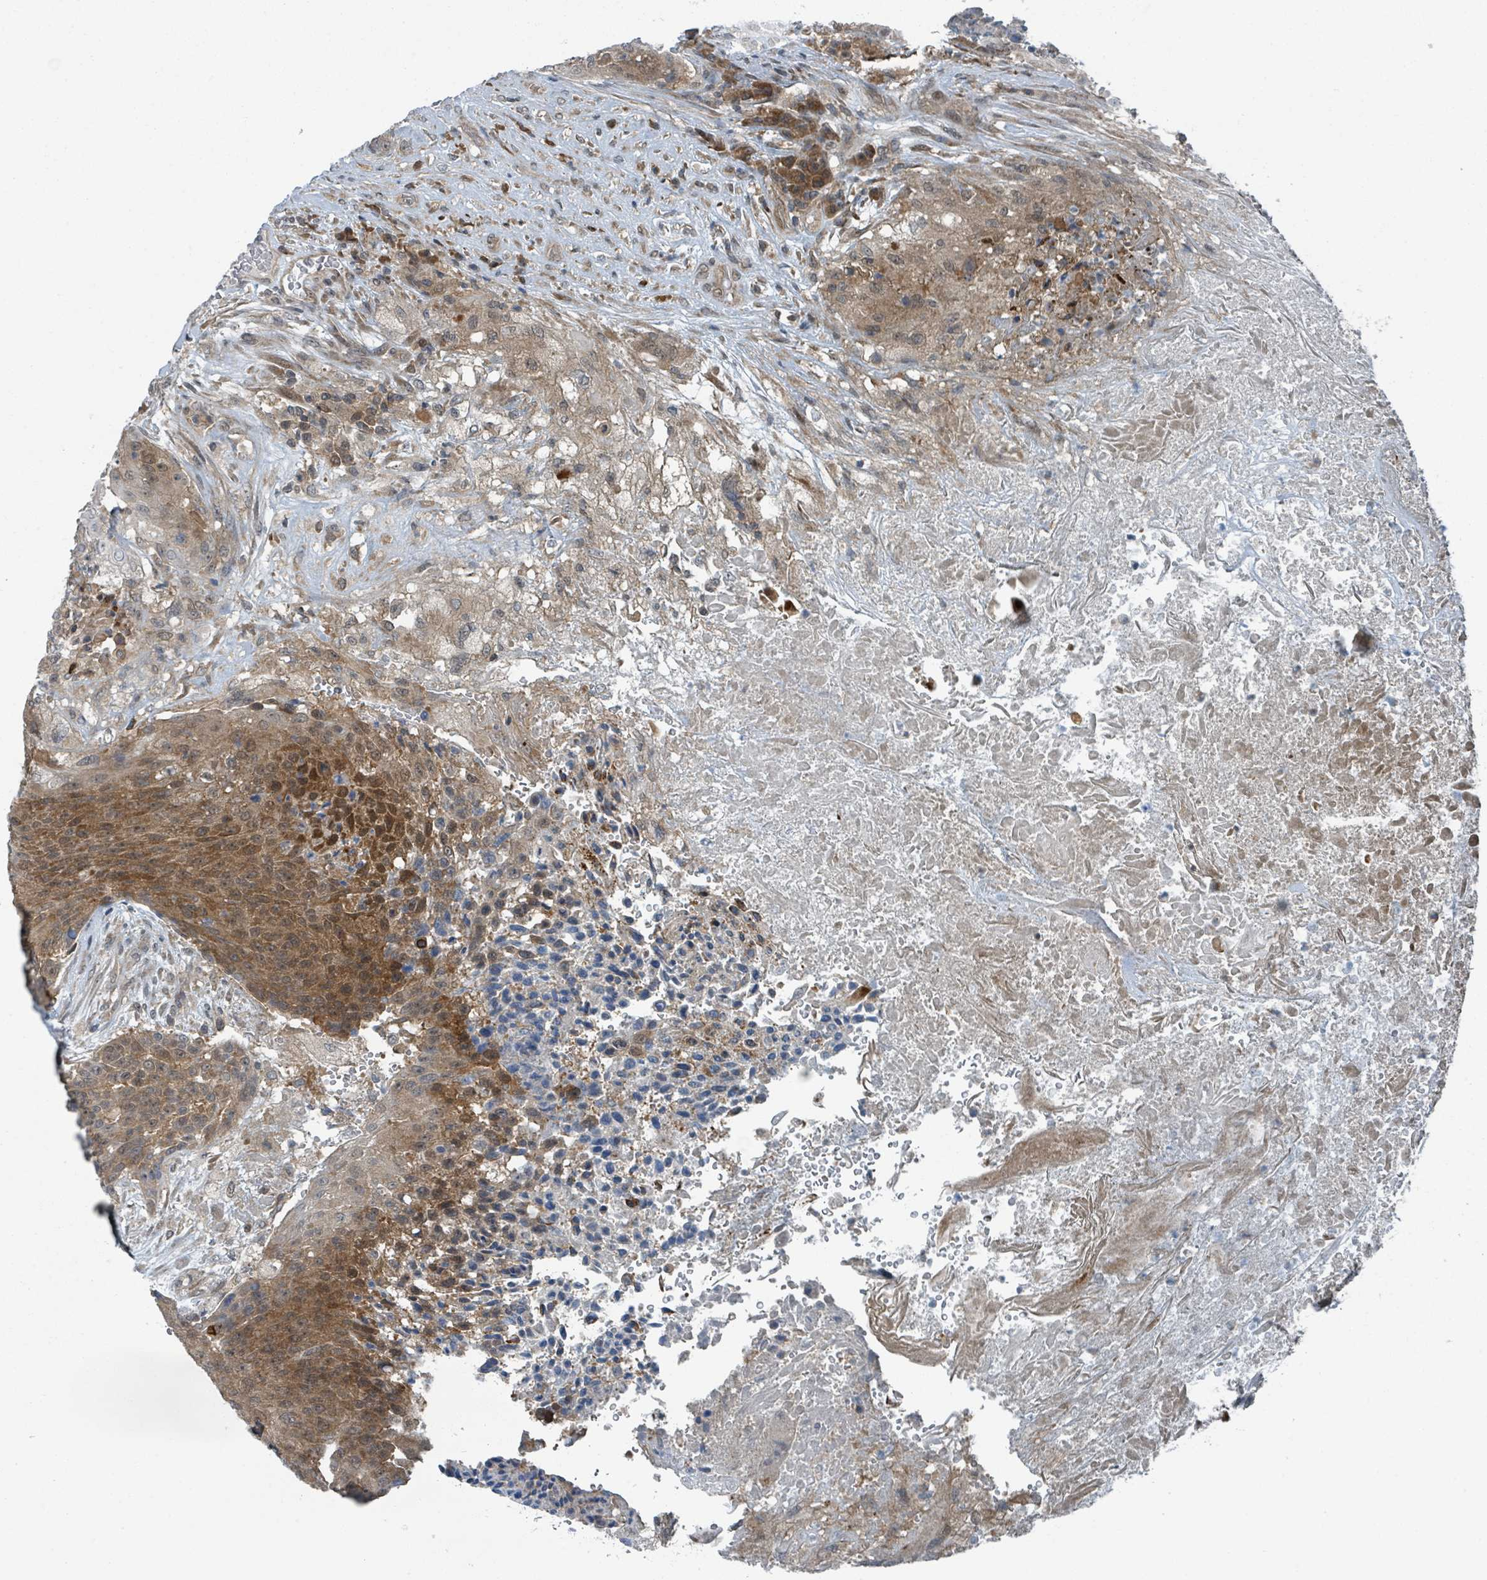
{"staining": {"intensity": "moderate", "quantity": ">75%", "location": "cytoplasmic/membranous,nuclear"}, "tissue": "urothelial cancer", "cell_type": "Tumor cells", "image_type": "cancer", "snomed": [{"axis": "morphology", "description": "Urothelial carcinoma, High grade"}, {"axis": "topography", "description": "Urinary bladder"}], "caption": "This histopathology image exhibits urothelial cancer stained with immunohistochemistry to label a protein in brown. The cytoplasmic/membranous and nuclear of tumor cells show moderate positivity for the protein. Nuclei are counter-stained blue.", "gene": "GOLGA7", "patient": {"sex": "female", "age": 63}}